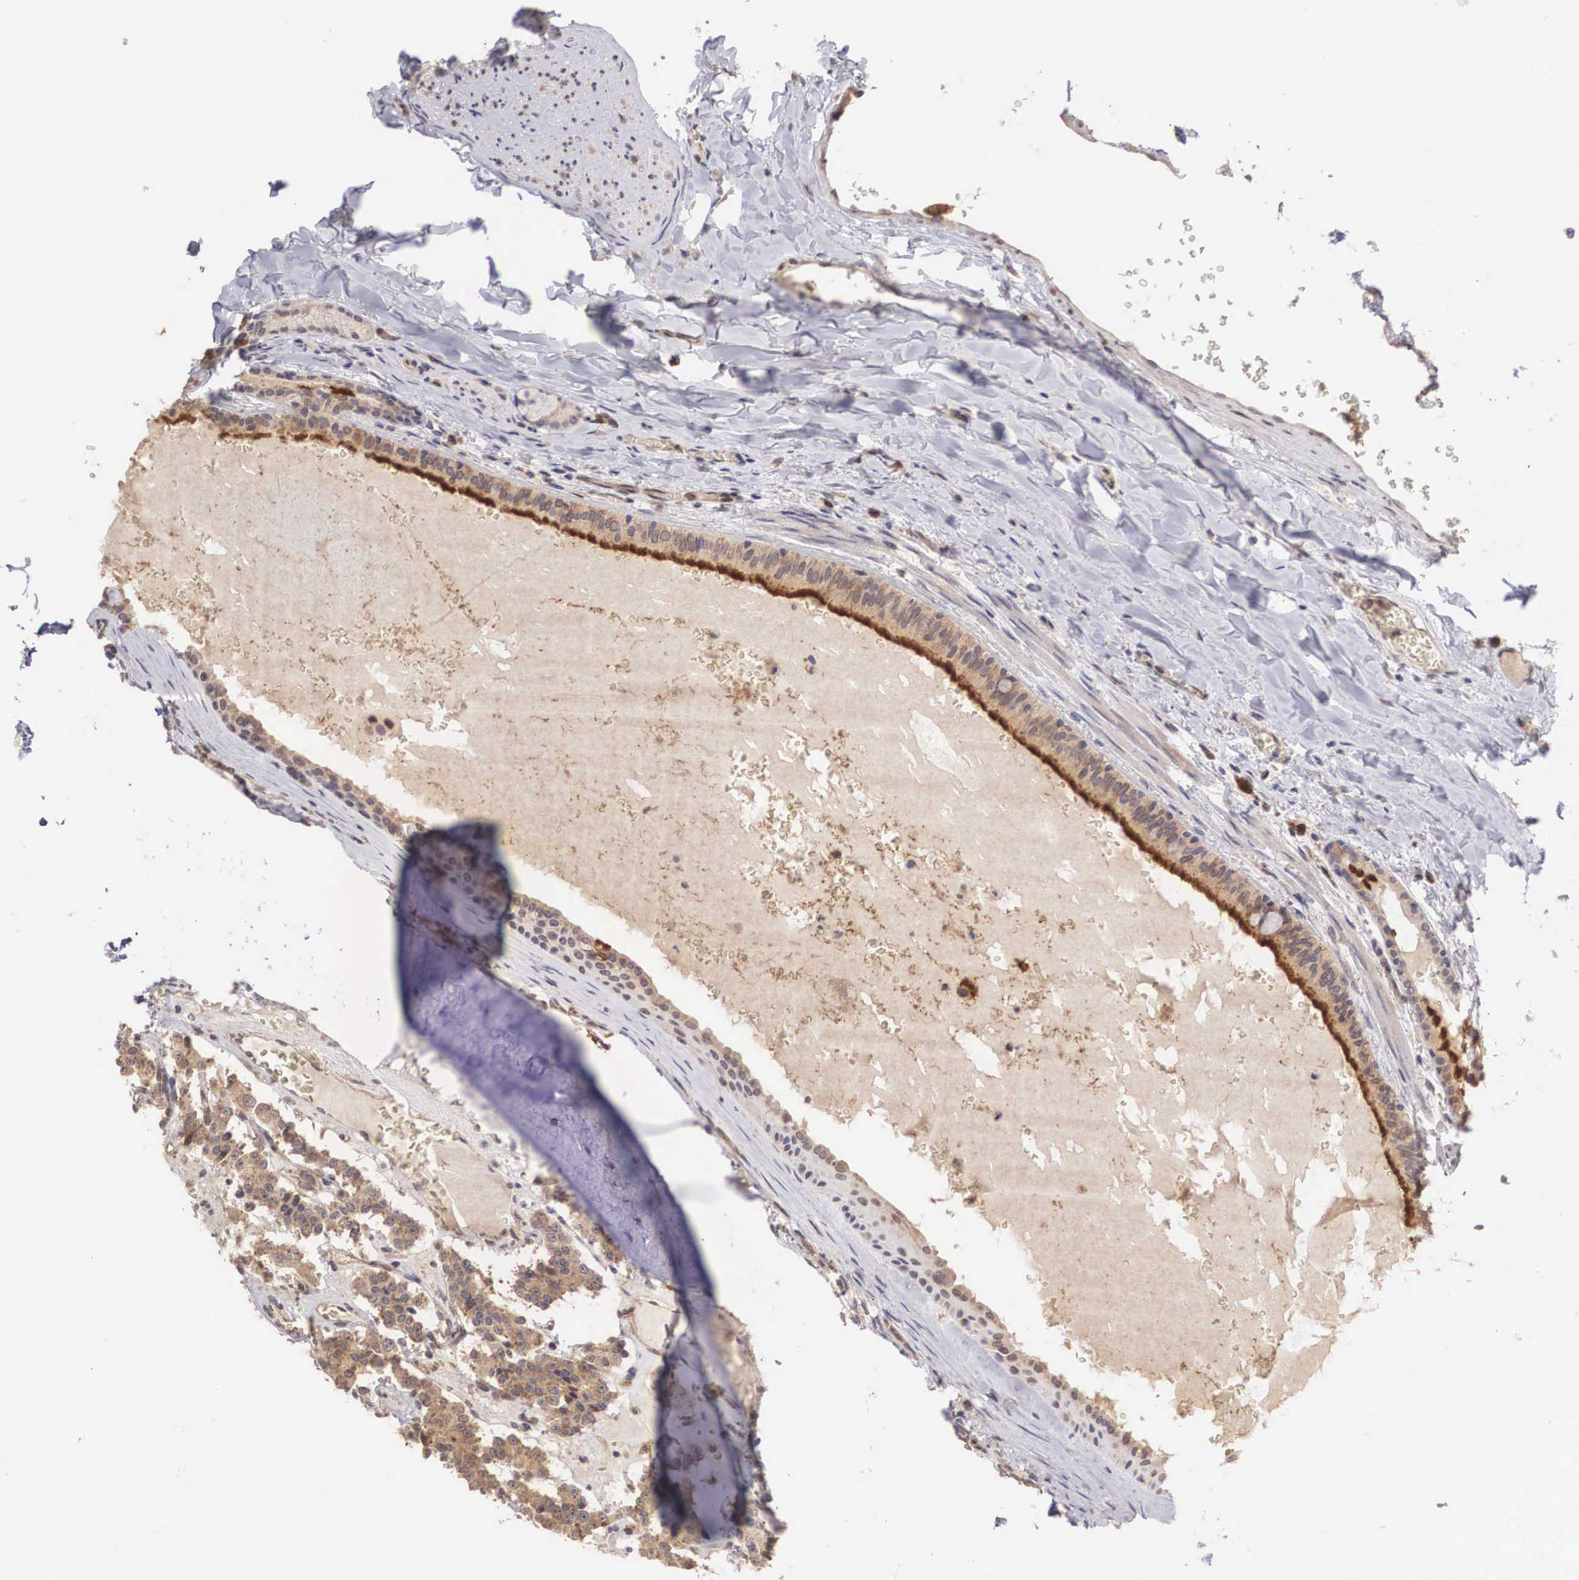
{"staining": {"intensity": "strong", "quantity": ">75%", "location": "cytoplasmic/membranous"}, "tissue": "carcinoid", "cell_type": "Tumor cells", "image_type": "cancer", "snomed": [{"axis": "morphology", "description": "Carcinoid, malignant, NOS"}, {"axis": "topography", "description": "Bronchus"}], "caption": "Immunohistochemistry (IHC) image of human malignant carcinoid stained for a protein (brown), which exhibits high levels of strong cytoplasmic/membranous positivity in approximately >75% of tumor cells.", "gene": "DNAJB7", "patient": {"sex": "male", "age": 55}}